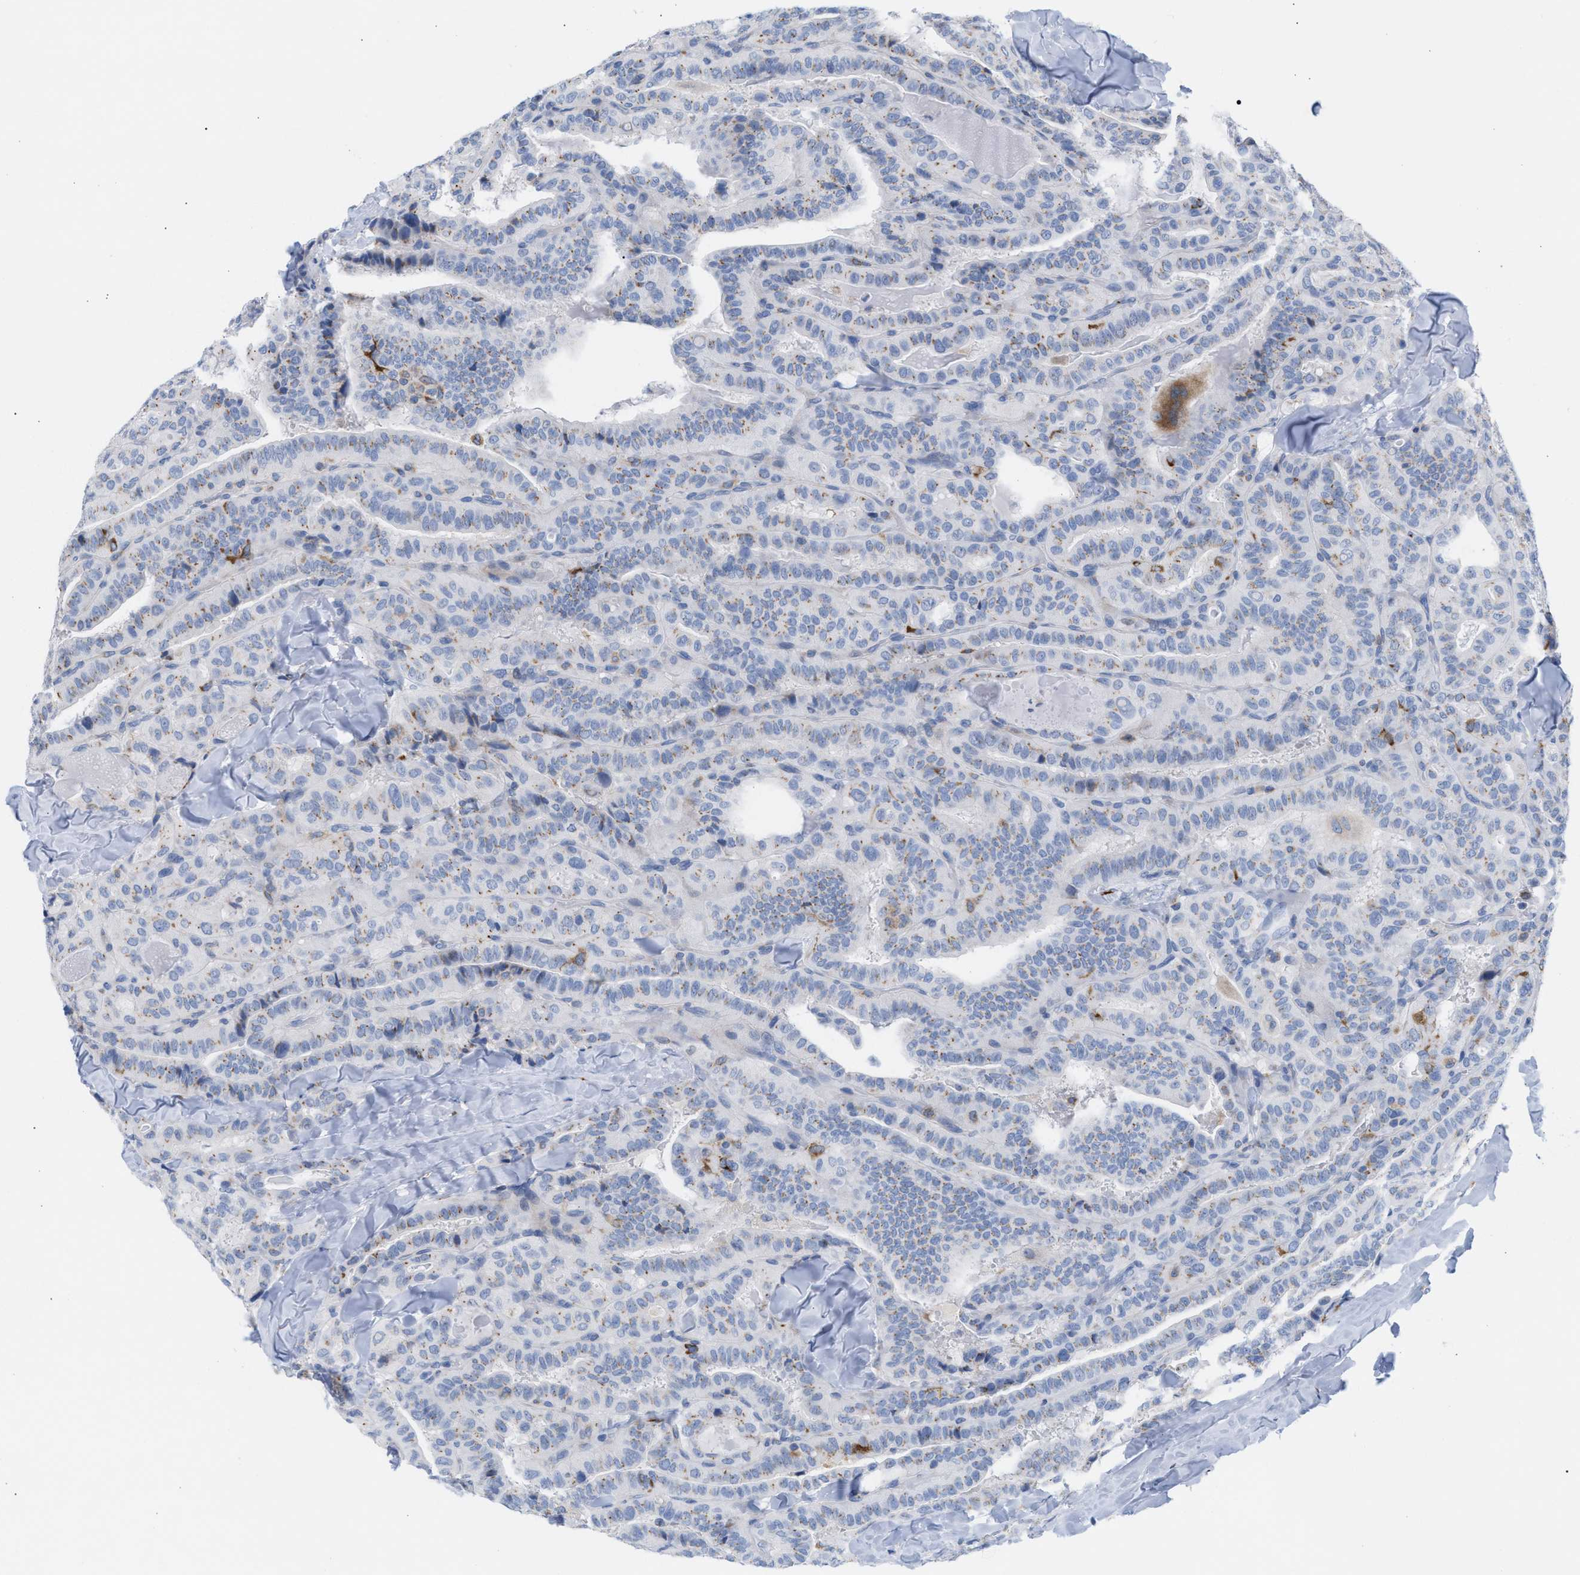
{"staining": {"intensity": "moderate", "quantity": "<25%", "location": "cytoplasmic/membranous"}, "tissue": "thyroid cancer", "cell_type": "Tumor cells", "image_type": "cancer", "snomed": [{"axis": "morphology", "description": "Papillary adenocarcinoma, NOS"}, {"axis": "topography", "description": "Thyroid gland"}], "caption": "A brown stain labels moderate cytoplasmic/membranous positivity of a protein in human thyroid cancer tumor cells.", "gene": "TACC3", "patient": {"sex": "male", "age": 77}}